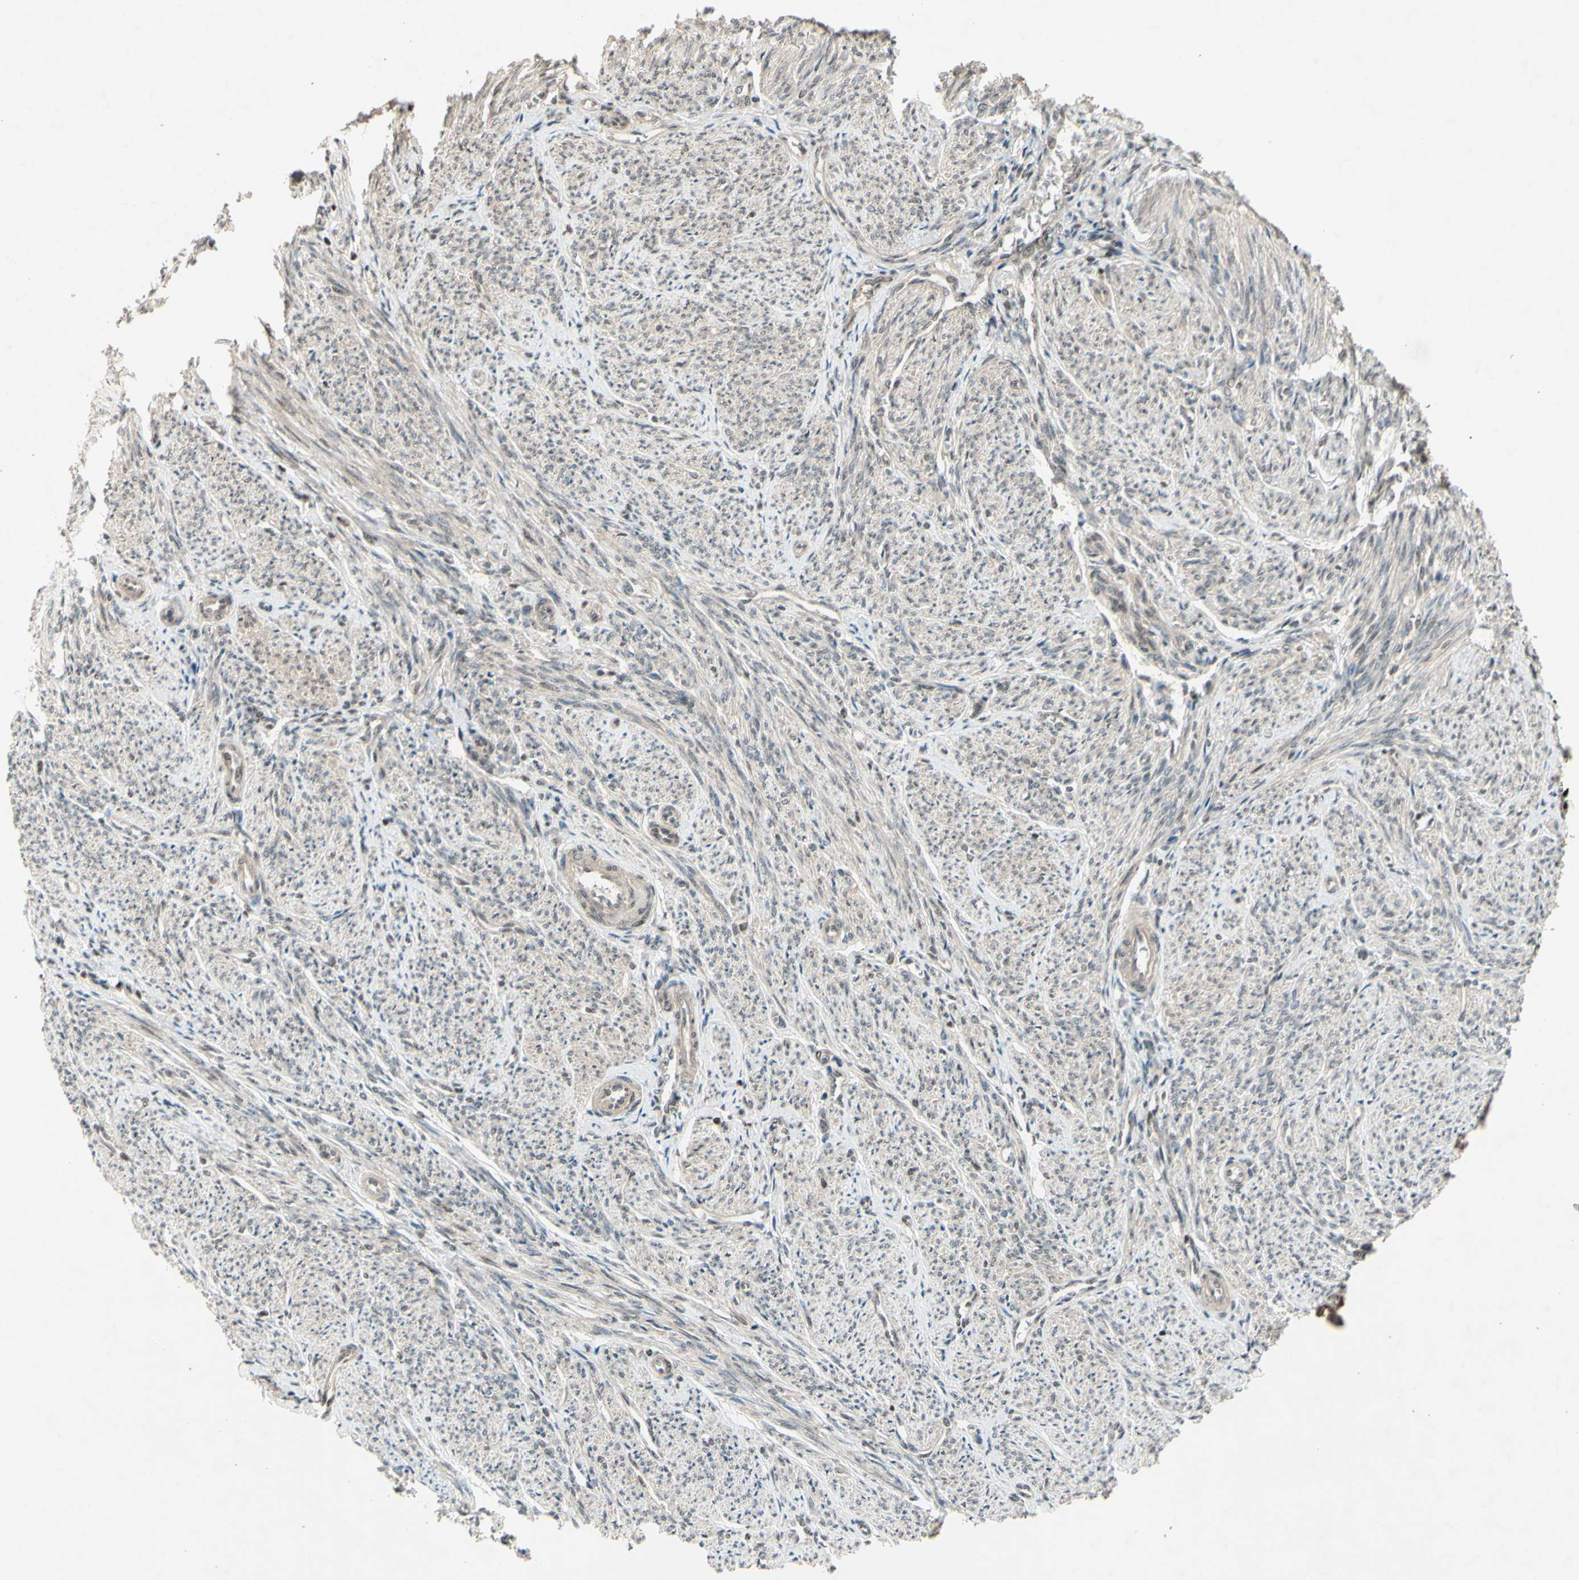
{"staining": {"intensity": "weak", "quantity": "25%-75%", "location": "cytoplasmic/membranous"}, "tissue": "smooth muscle", "cell_type": "Smooth muscle cells", "image_type": "normal", "snomed": [{"axis": "morphology", "description": "Normal tissue, NOS"}, {"axis": "topography", "description": "Smooth muscle"}], "caption": "A low amount of weak cytoplasmic/membranous expression is seen in approximately 25%-75% of smooth muscle cells in normal smooth muscle. (DAB (3,3'-diaminobenzidine) = brown stain, brightfield microscopy at high magnification).", "gene": "SNW1", "patient": {"sex": "female", "age": 65}}